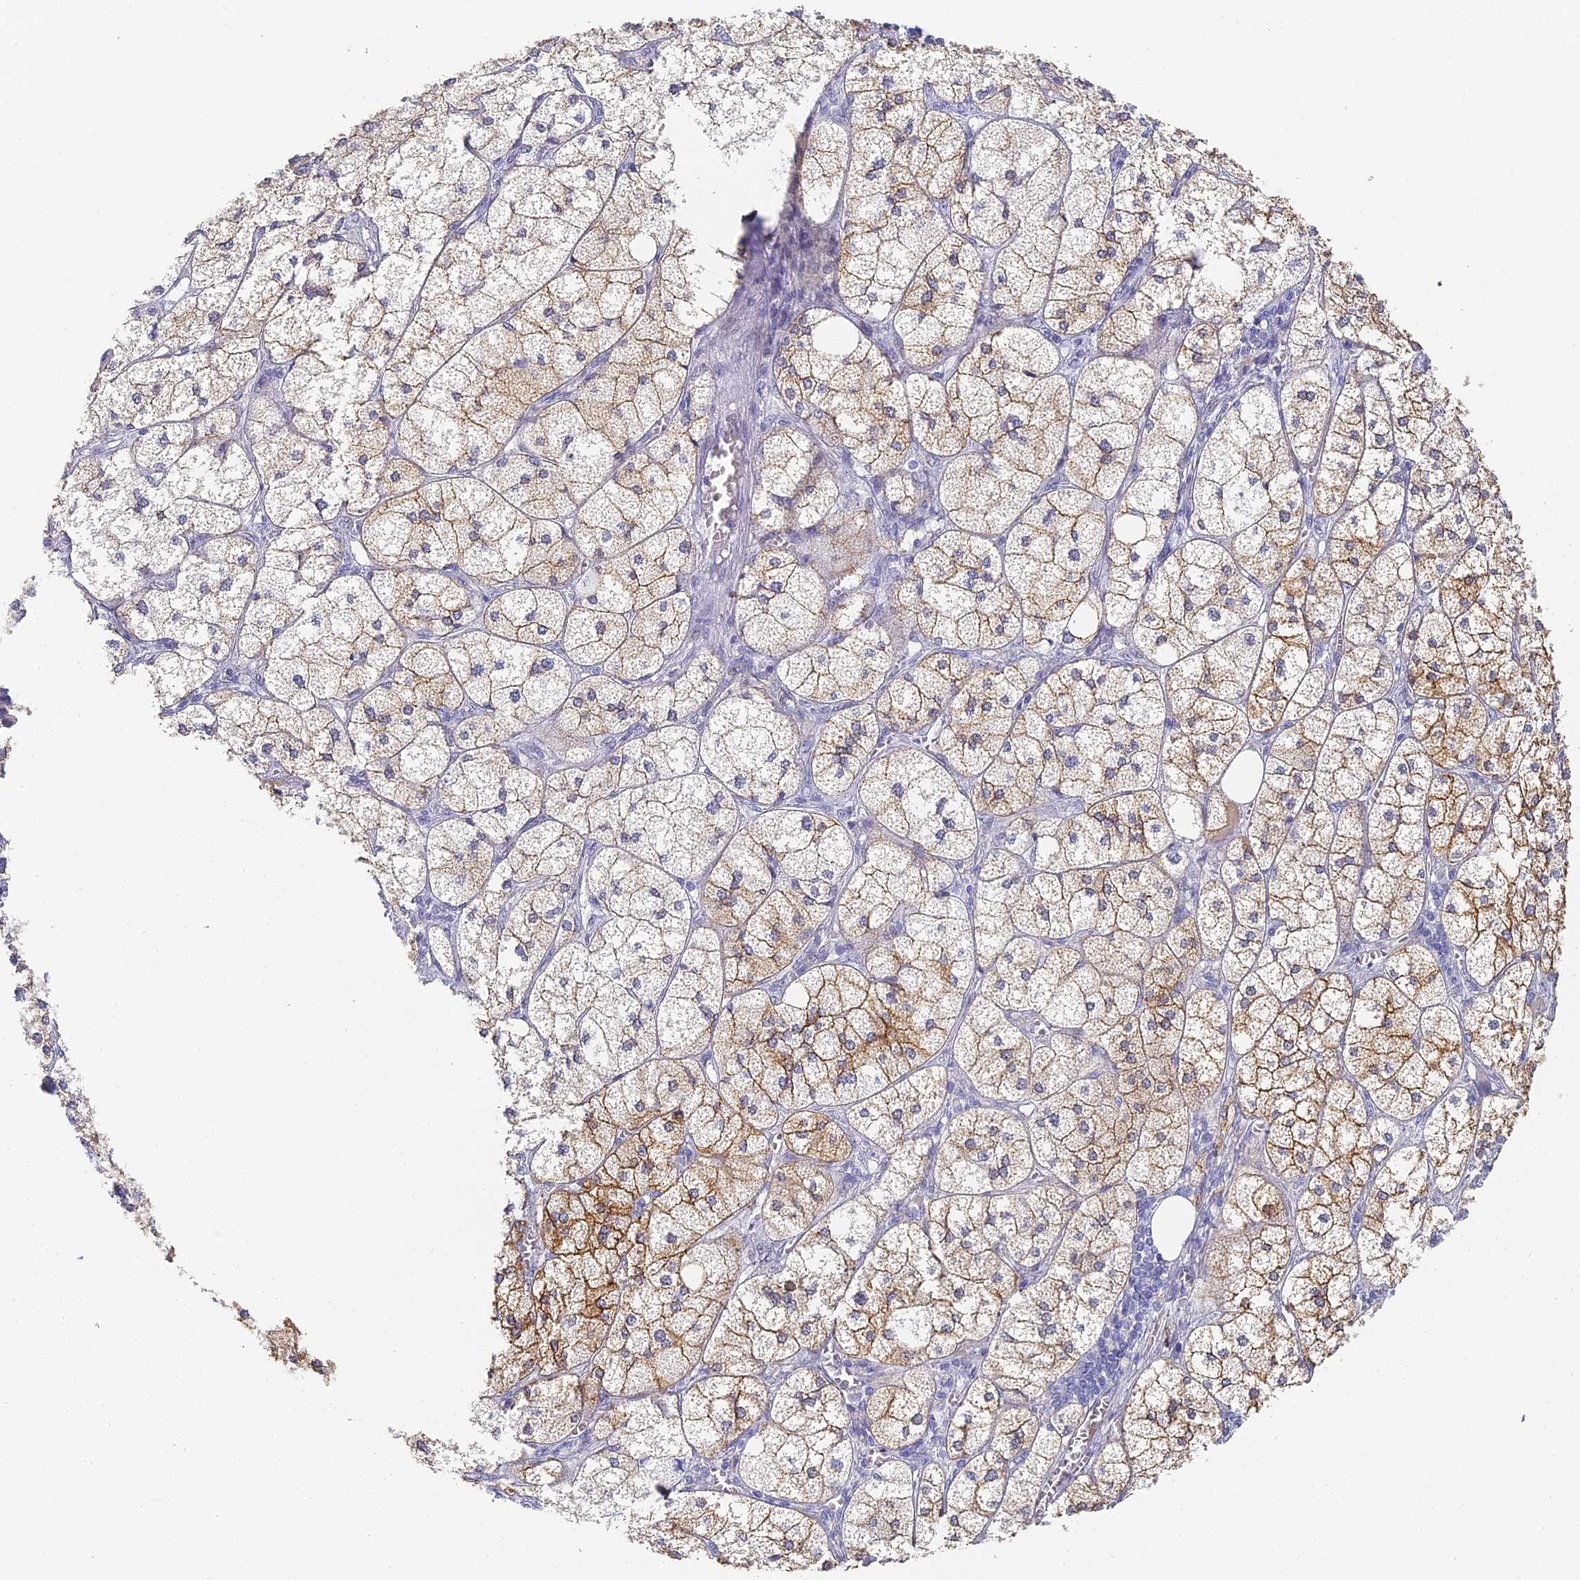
{"staining": {"intensity": "strong", "quantity": "25%-75%", "location": "cytoplasmic/membranous"}, "tissue": "adrenal gland", "cell_type": "Glandular cells", "image_type": "normal", "snomed": [{"axis": "morphology", "description": "Normal tissue, NOS"}, {"axis": "topography", "description": "Adrenal gland"}], "caption": "Strong cytoplasmic/membranous protein staining is present in approximately 25%-75% of glandular cells in adrenal gland. The staining was performed using DAB, with brown indicating positive protein expression. Nuclei are stained blue with hematoxylin.", "gene": "GJA1", "patient": {"sex": "female", "age": 61}}